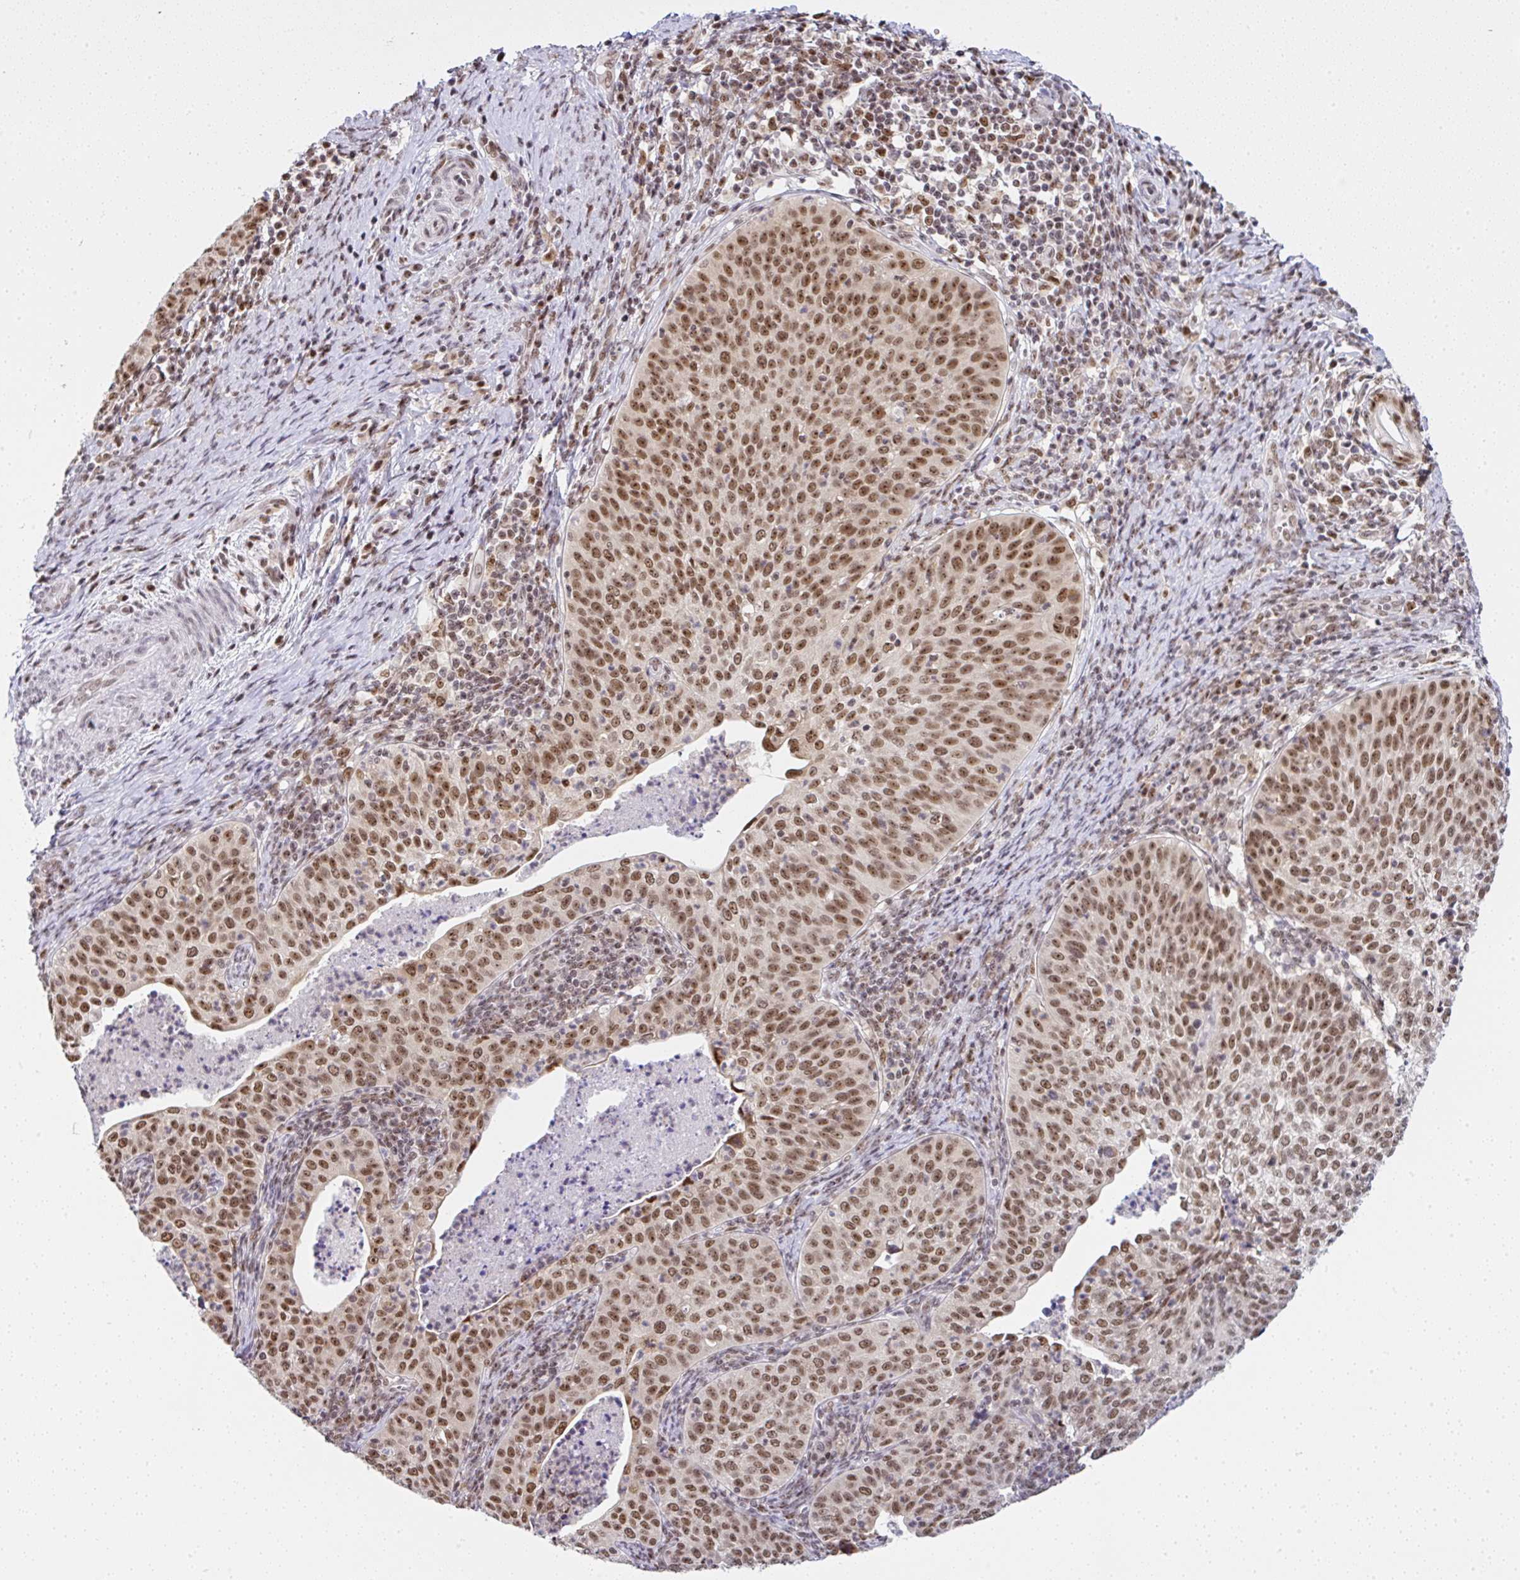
{"staining": {"intensity": "moderate", "quantity": ">75%", "location": "nuclear"}, "tissue": "cervical cancer", "cell_type": "Tumor cells", "image_type": "cancer", "snomed": [{"axis": "morphology", "description": "Squamous cell carcinoma, NOS"}, {"axis": "topography", "description": "Cervix"}], "caption": "DAB immunohistochemical staining of human cervical cancer shows moderate nuclear protein staining in approximately >75% of tumor cells.", "gene": "PTPN2", "patient": {"sex": "female", "age": 30}}